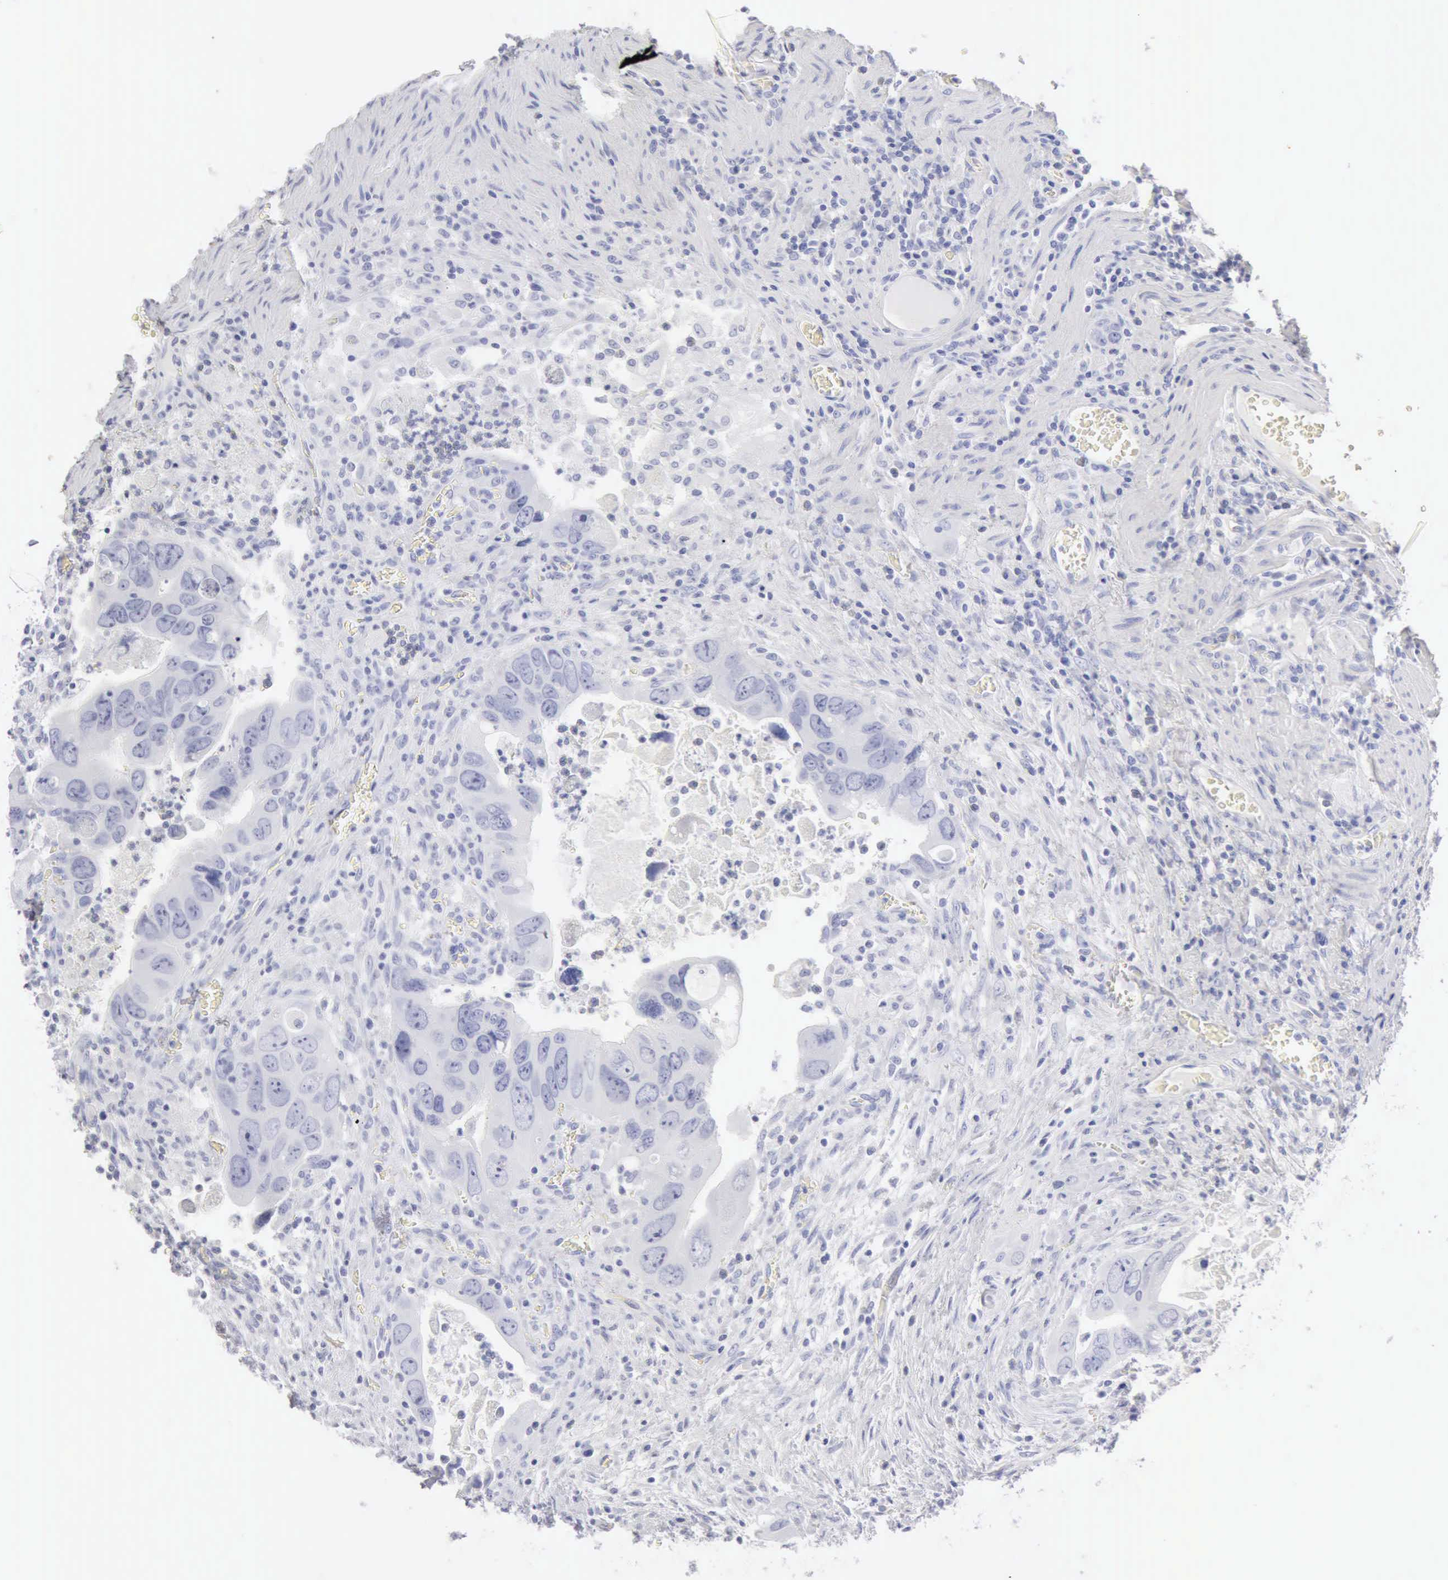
{"staining": {"intensity": "negative", "quantity": "none", "location": "none"}, "tissue": "colorectal cancer", "cell_type": "Tumor cells", "image_type": "cancer", "snomed": [{"axis": "morphology", "description": "Adenocarcinoma, NOS"}, {"axis": "topography", "description": "Rectum"}], "caption": "Tumor cells are negative for protein expression in human colorectal adenocarcinoma.", "gene": "KRT10", "patient": {"sex": "male", "age": 70}}